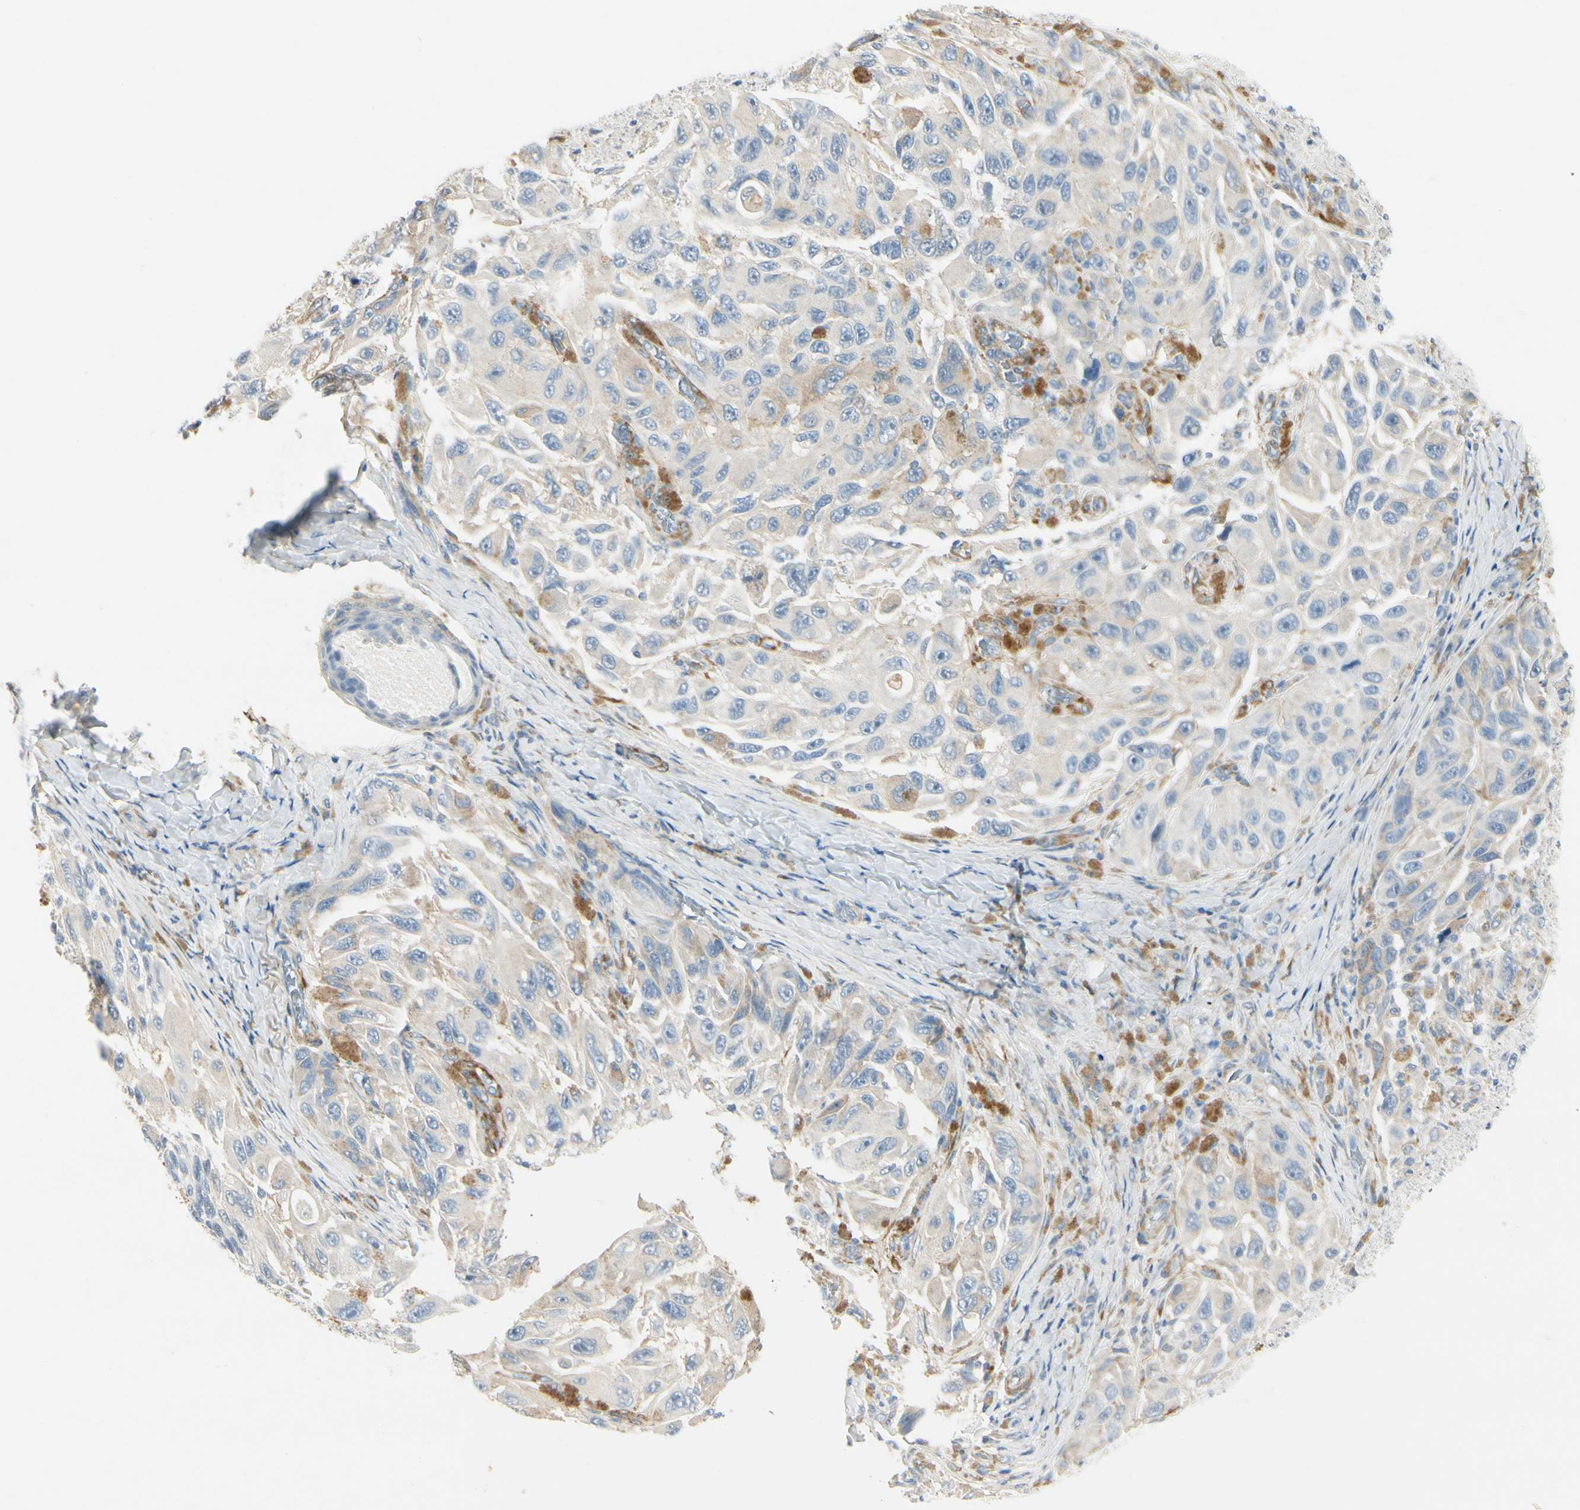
{"staining": {"intensity": "weak", "quantity": "<25%", "location": "cytoplasmic/membranous"}, "tissue": "melanoma", "cell_type": "Tumor cells", "image_type": "cancer", "snomed": [{"axis": "morphology", "description": "Malignant melanoma, NOS"}, {"axis": "topography", "description": "Skin"}], "caption": "IHC of melanoma displays no staining in tumor cells.", "gene": "AMPH", "patient": {"sex": "female", "age": 73}}